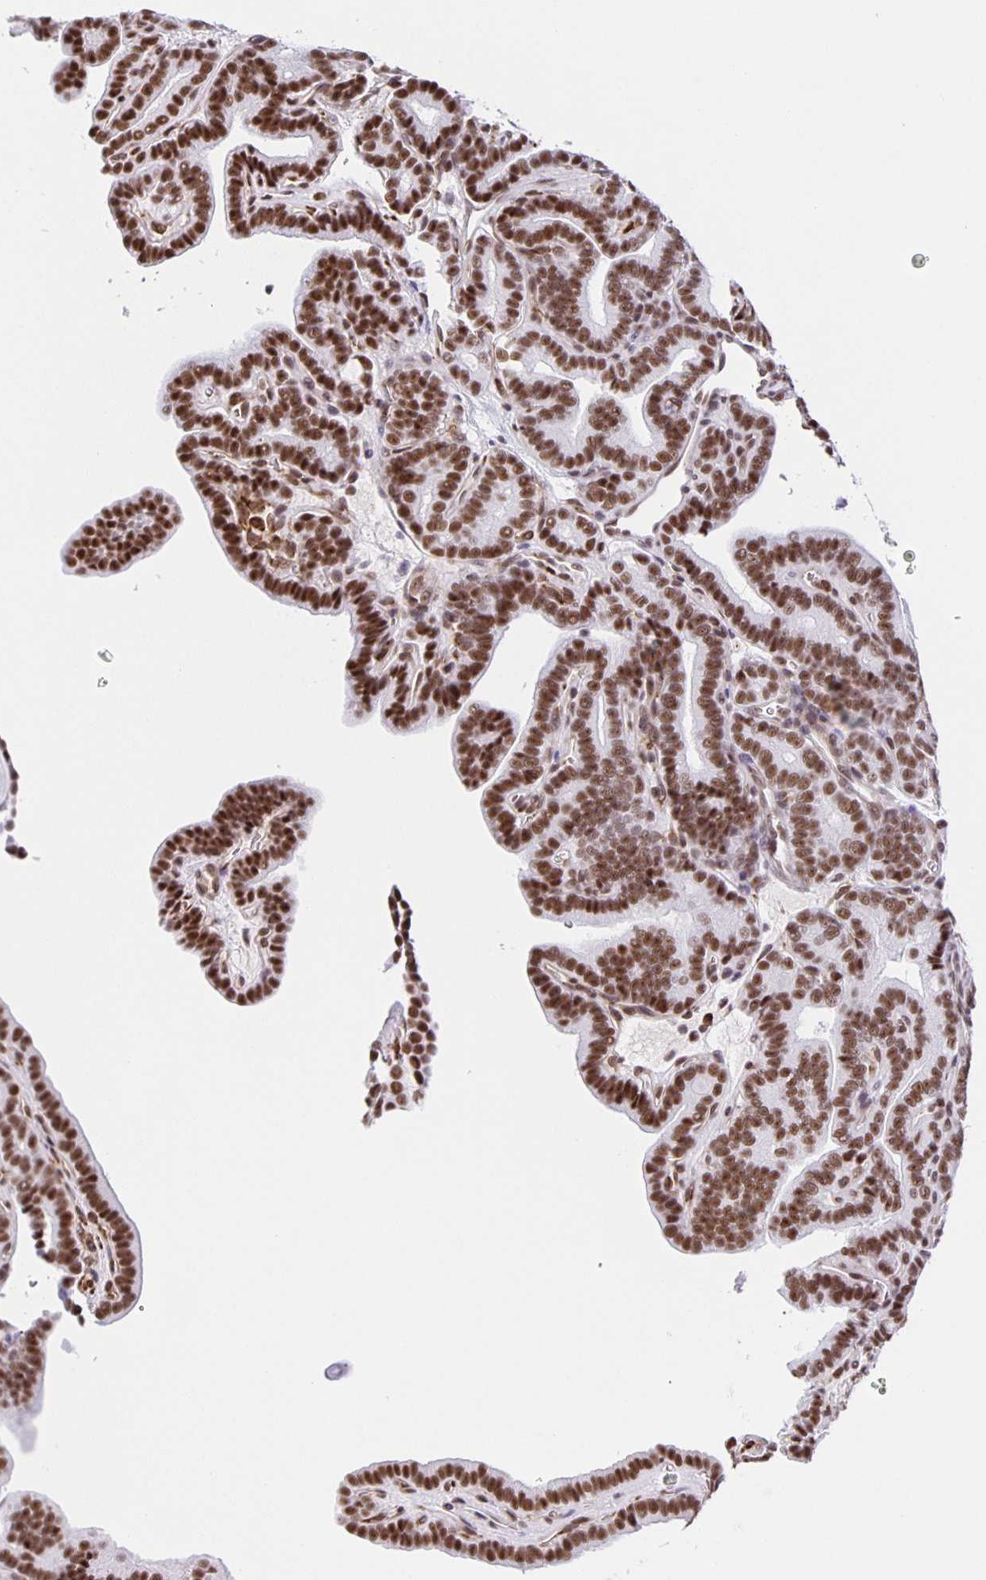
{"staining": {"intensity": "strong", "quantity": ">75%", "location": "nuclear"}, "tissue": "thyroid cancer", "cell_type": "Tumor cells", "image_type": "cancer", "snomed": [{"axis": "morphology", "description": "Papillary adenocarcinoma, NOS"}, {"axis": "topography", "description": "Thyroid gland"}], "caption": "Immunohistochemistry (IHC) staining of thyroid cancer (papillary adenocarcinoma), which shows high levels of strong nuclear staining in approximately >75% of tumor cells indicating strong nuclear protein expression. The staining was performed using DAB (3,3'-diaminobenzidine) (brown) for protein detection and nuclei were counterstained in hematoxylin (blue).", "gene": "ZRANB2", "patient": {"sex": "female", "age": 21}}